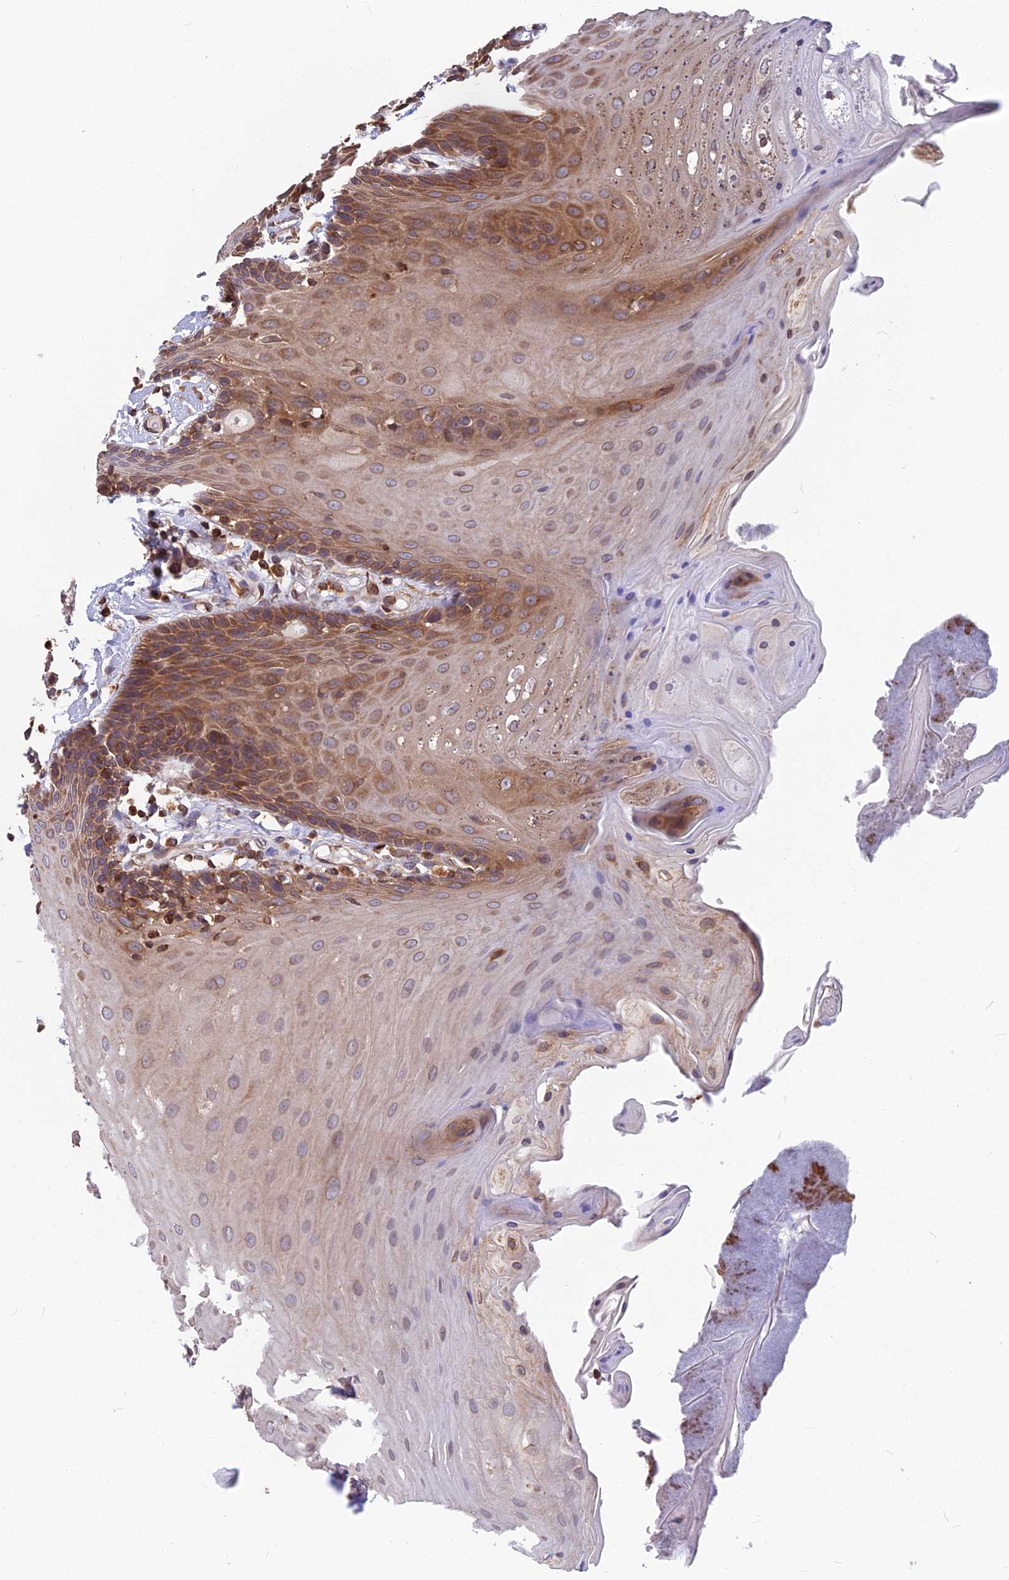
{"staining": {"intensity": "moderate", "quantity": "25%-75%", "location": "cytoplasmic/membranous"}, "tissue": "oral mucosa", "cell_type": "Squamous epithelial cells", "image_type": "normal", "snomed": [{"axis": "morphology", "description": "Normal tissue, NOS"}, {"axis": "morphology", "description": "Squamous cell carcinoma, NOS"}, {"axis": "topography", "description": "Skeletal muscle"}, {"axis": "topography", "description": "Oral tissue"}, {"axis": "topography", "description": "Salivary gland"}, {"axis": "topography", "description": "Head-Neck"}], "caption": "Unremarkable oral mucosa was stained to show a protein in brown. There is medium levels of moderate cytoplasmic/membranous expression in approximately 25%-75% of squamous epithelial cells.", "gene": "WDR1", "patient": {"sex": "male", "age": 54}}